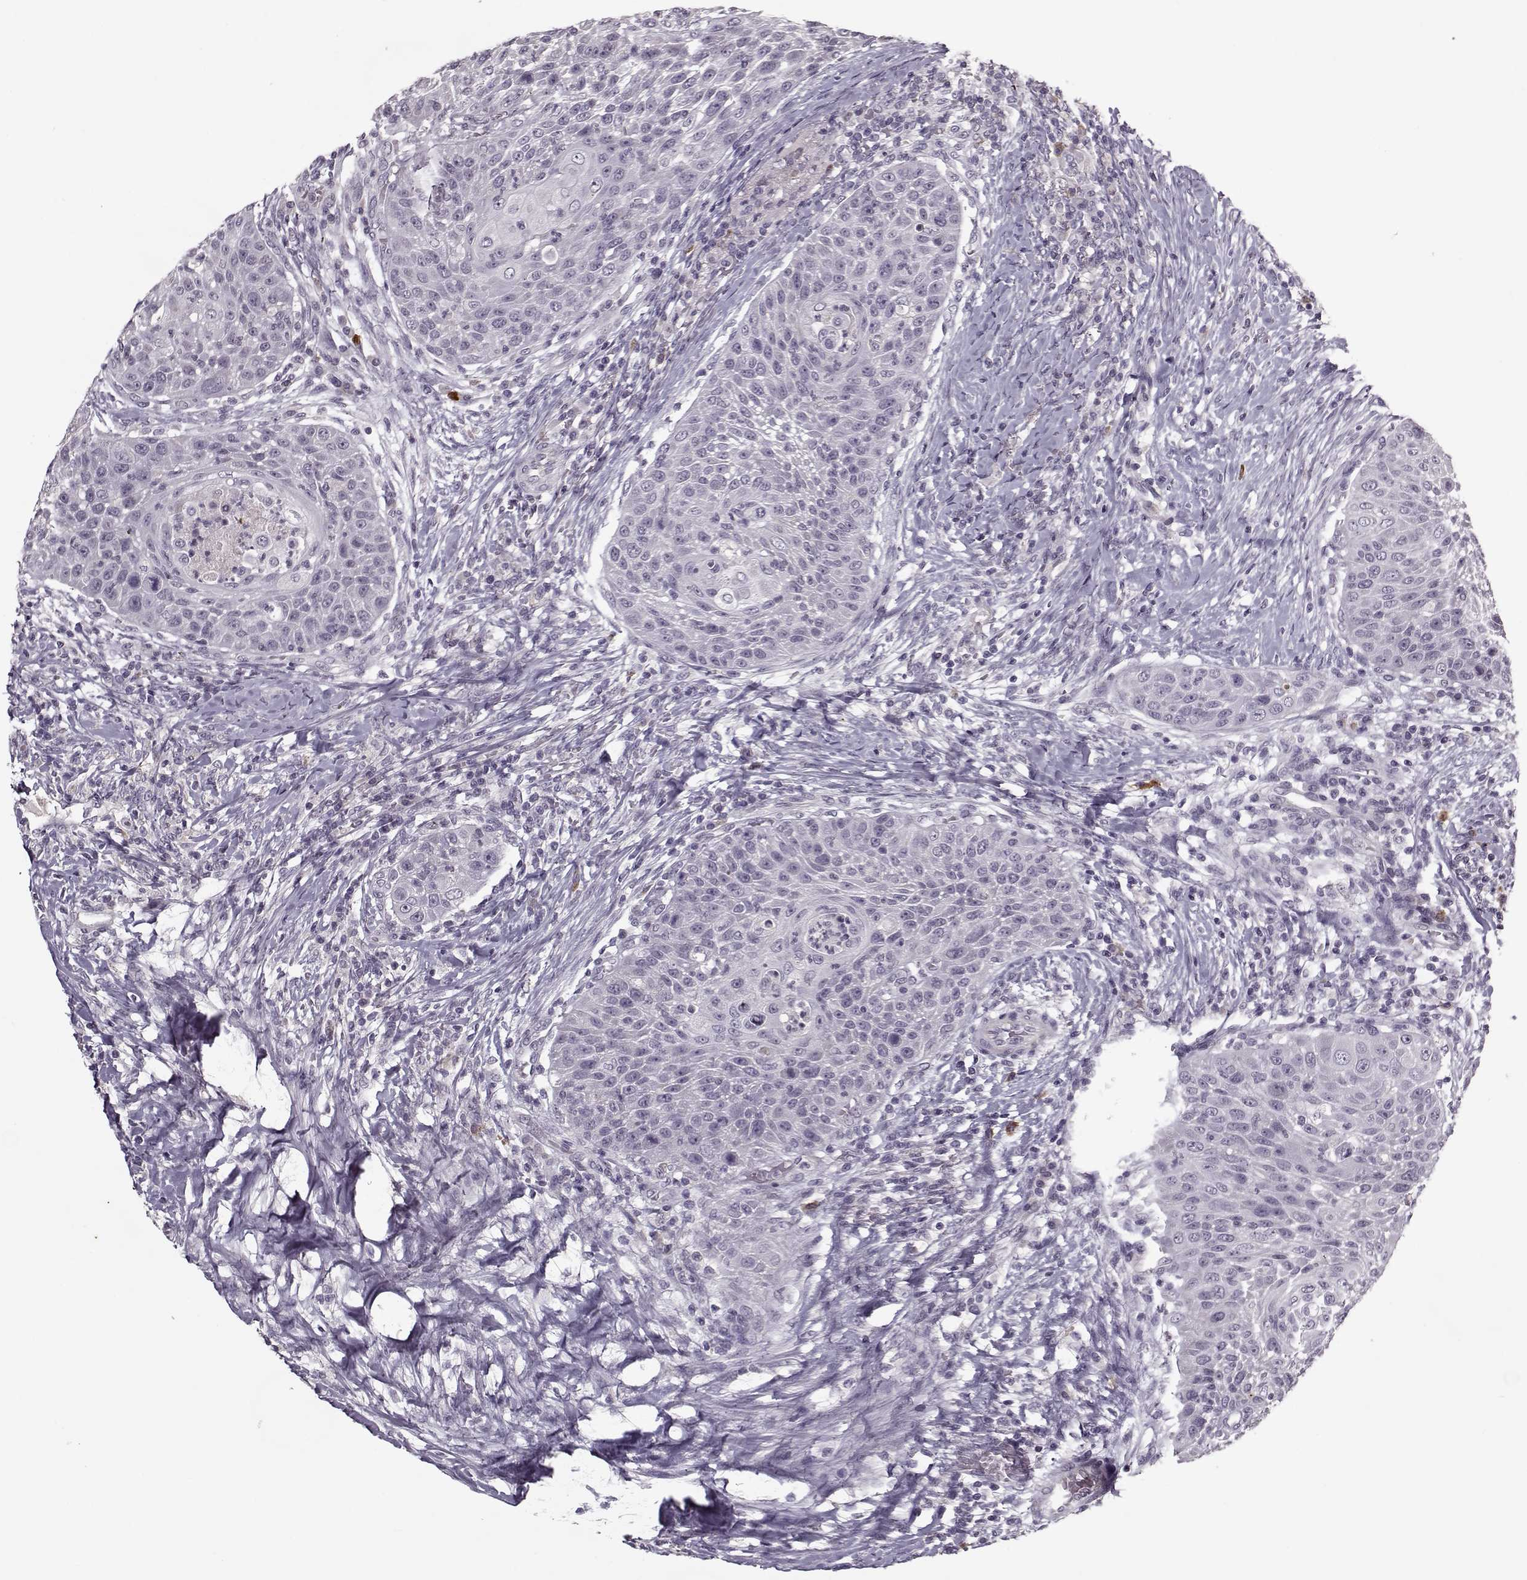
{"staining": {"intensity": "negative", "quantity": "none", "location": "none"}, "tissue": "head and neck cancer", "cell_type": "Tumor cells", "image_type": "cancer", "snomed": [{"axis": "morphology", "description": "Squamous cell carcinoma, NOS"}, {"axis": "topography", "description": "Head-Neck"}], "caption": "Head and neck cancer (squamous cell carcinoma) was stained to show a protein in brown. There is no significant staining in tumor cells.", "gene": "KRT9", "patient": {"sex": "male", "age": 69}}